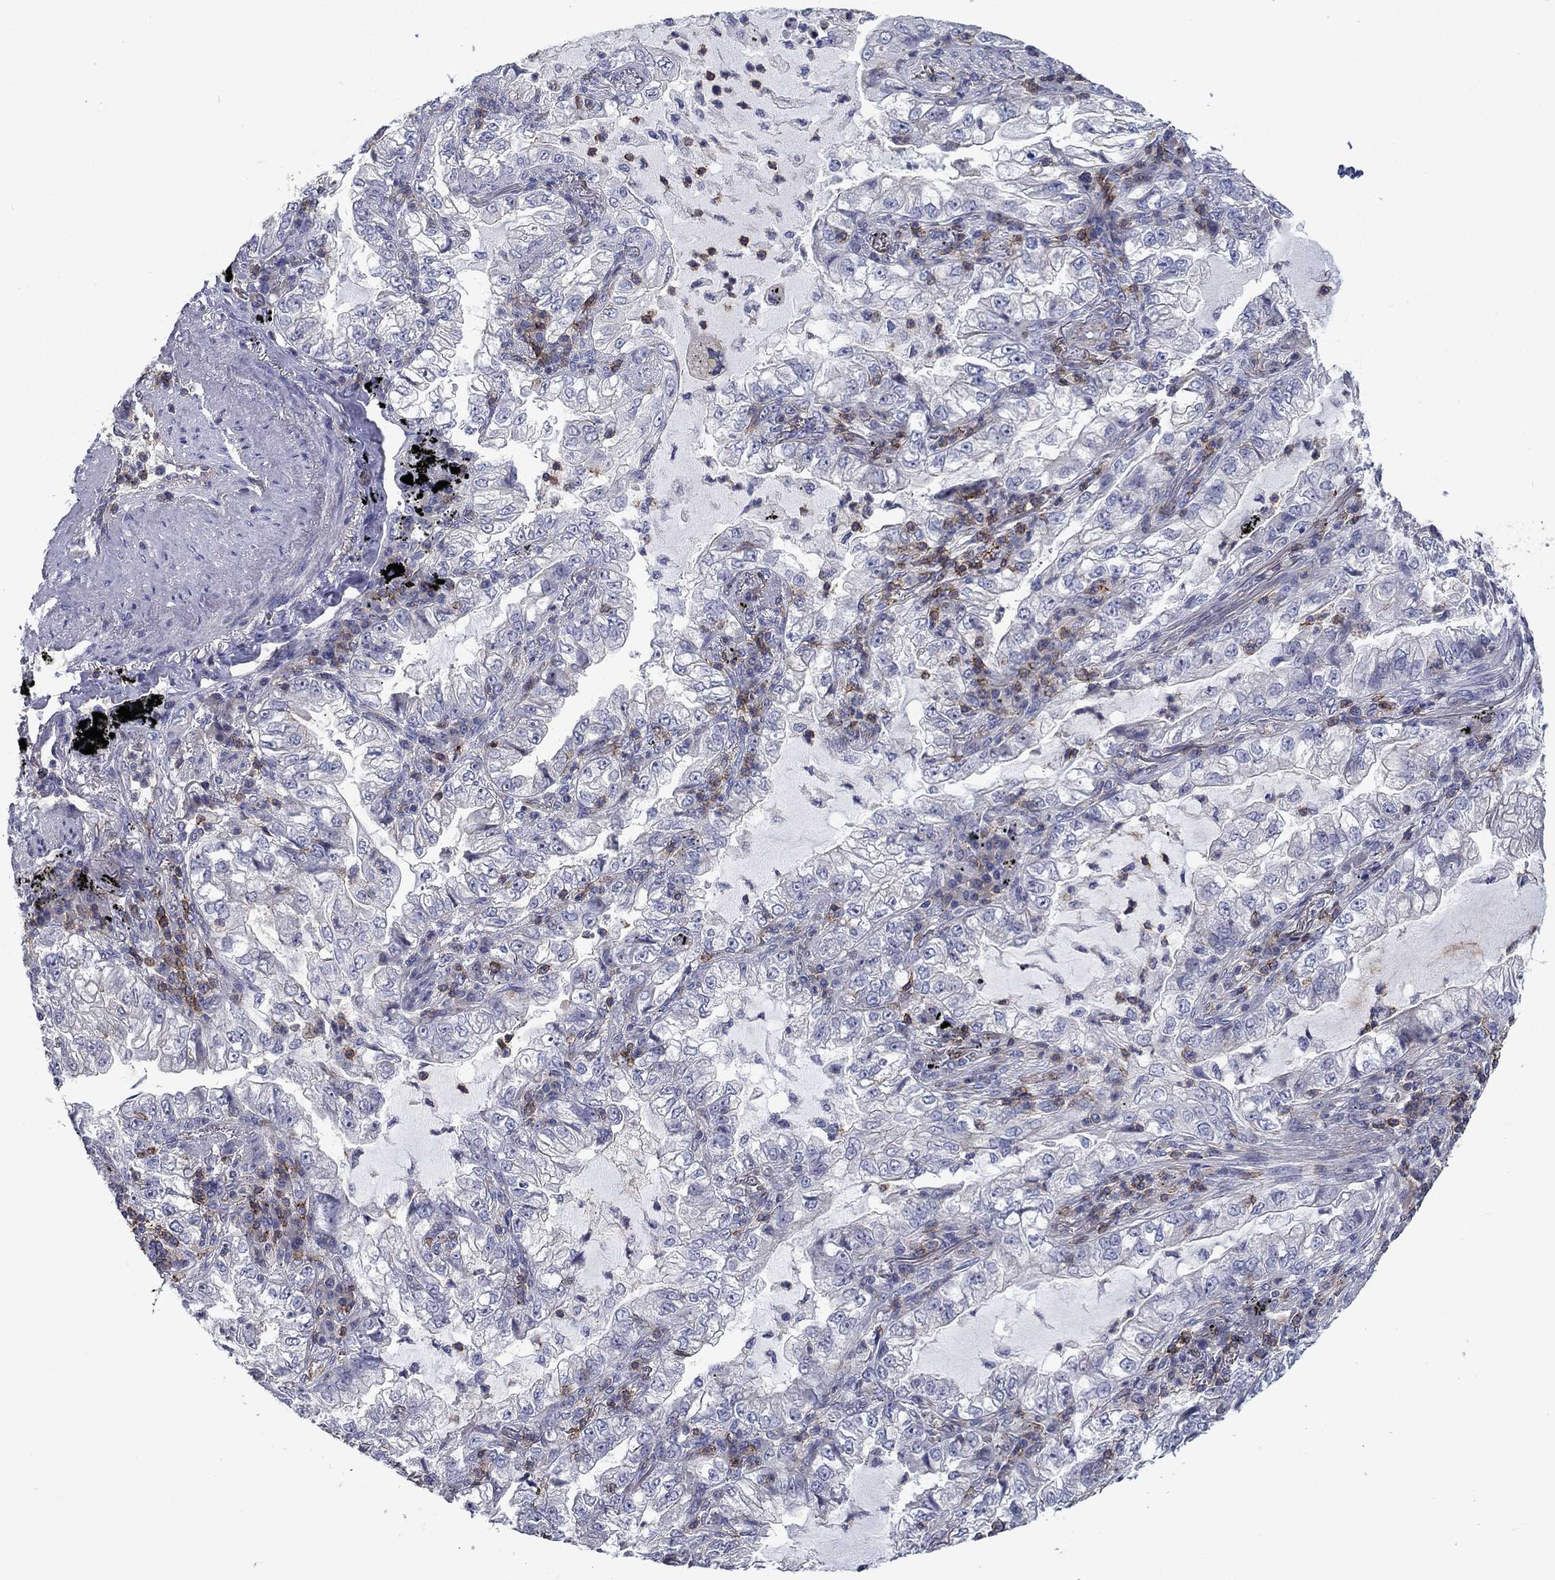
{"staining": {"intensity": "negative", "quantity": "none", "location": "none"}, "tissue": "lung cancer", "cell_type": "Tumor cells", "image_type": "cancer", "snomed": [{"axis": "morphology", "description": "Adenocarcinoma, NOS"}, {"axis": "topography", "description": "Lung"}], "caption": "Immunohistochemical staining of human lung cancer reveals no significant staining in tumor cells.", "gene": "SIT1", "patient": {"sex": "female", "age": 73}}